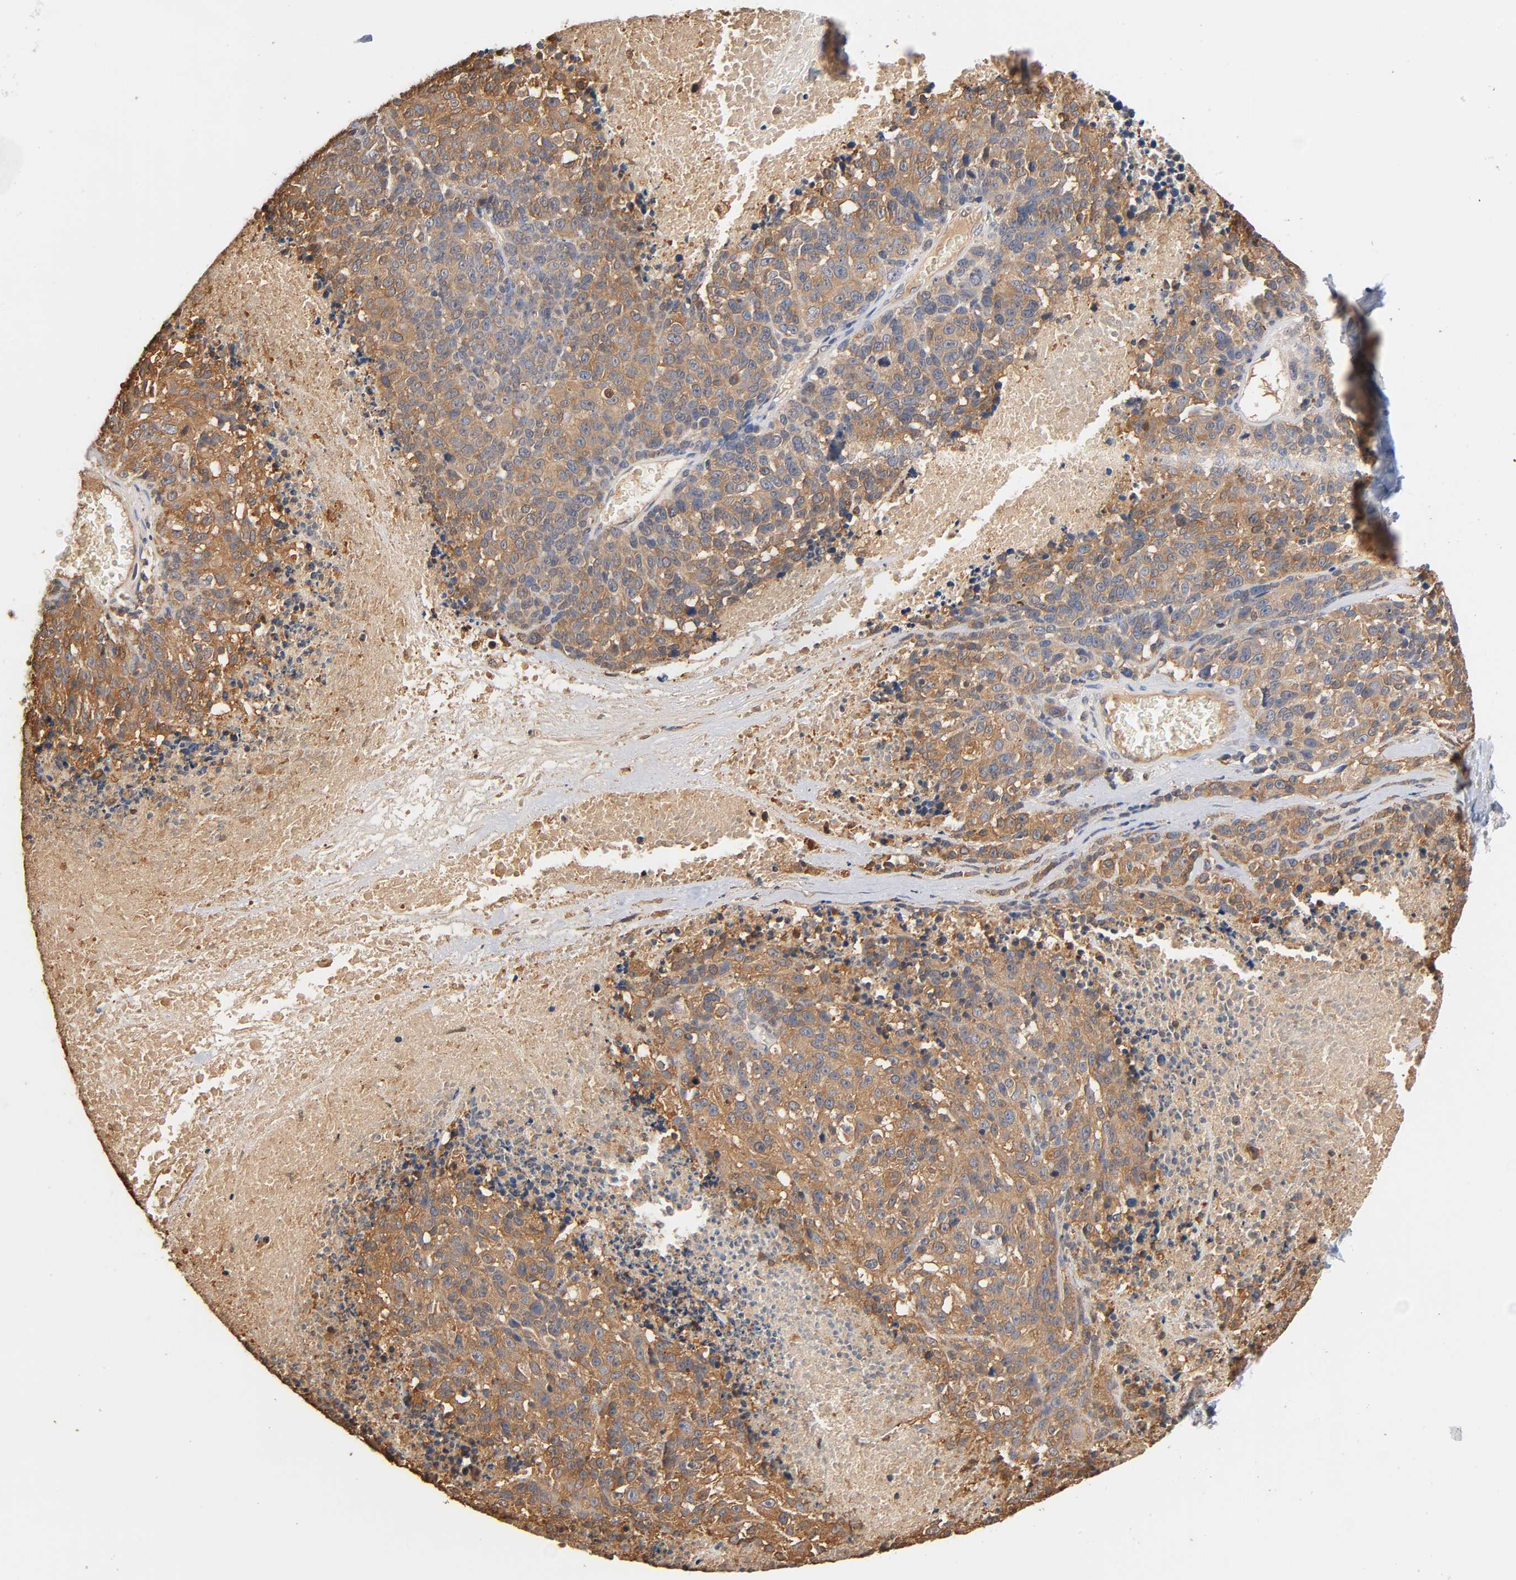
{"staining": {"intensity": "moderate", "quantity": ">75%", "location": "cytoplasmic/membranous"}, "tissue": "melanoma", "cell_type": "Tumor cells", "image_type": "cancer", "snomed": [{"axis": "morphology", "description": "Malignant melanoma, Metastatic site"}, {"axis": "topography", "description": "Cerebral cortex"}], "caption": "Moderate cytoplasmic/membranous staining is present in about >75% of tumor cells in malignant melanoma (metastatic site).", "gene": "ALDOA", "patient": {"sex": "female", "age": 52}}